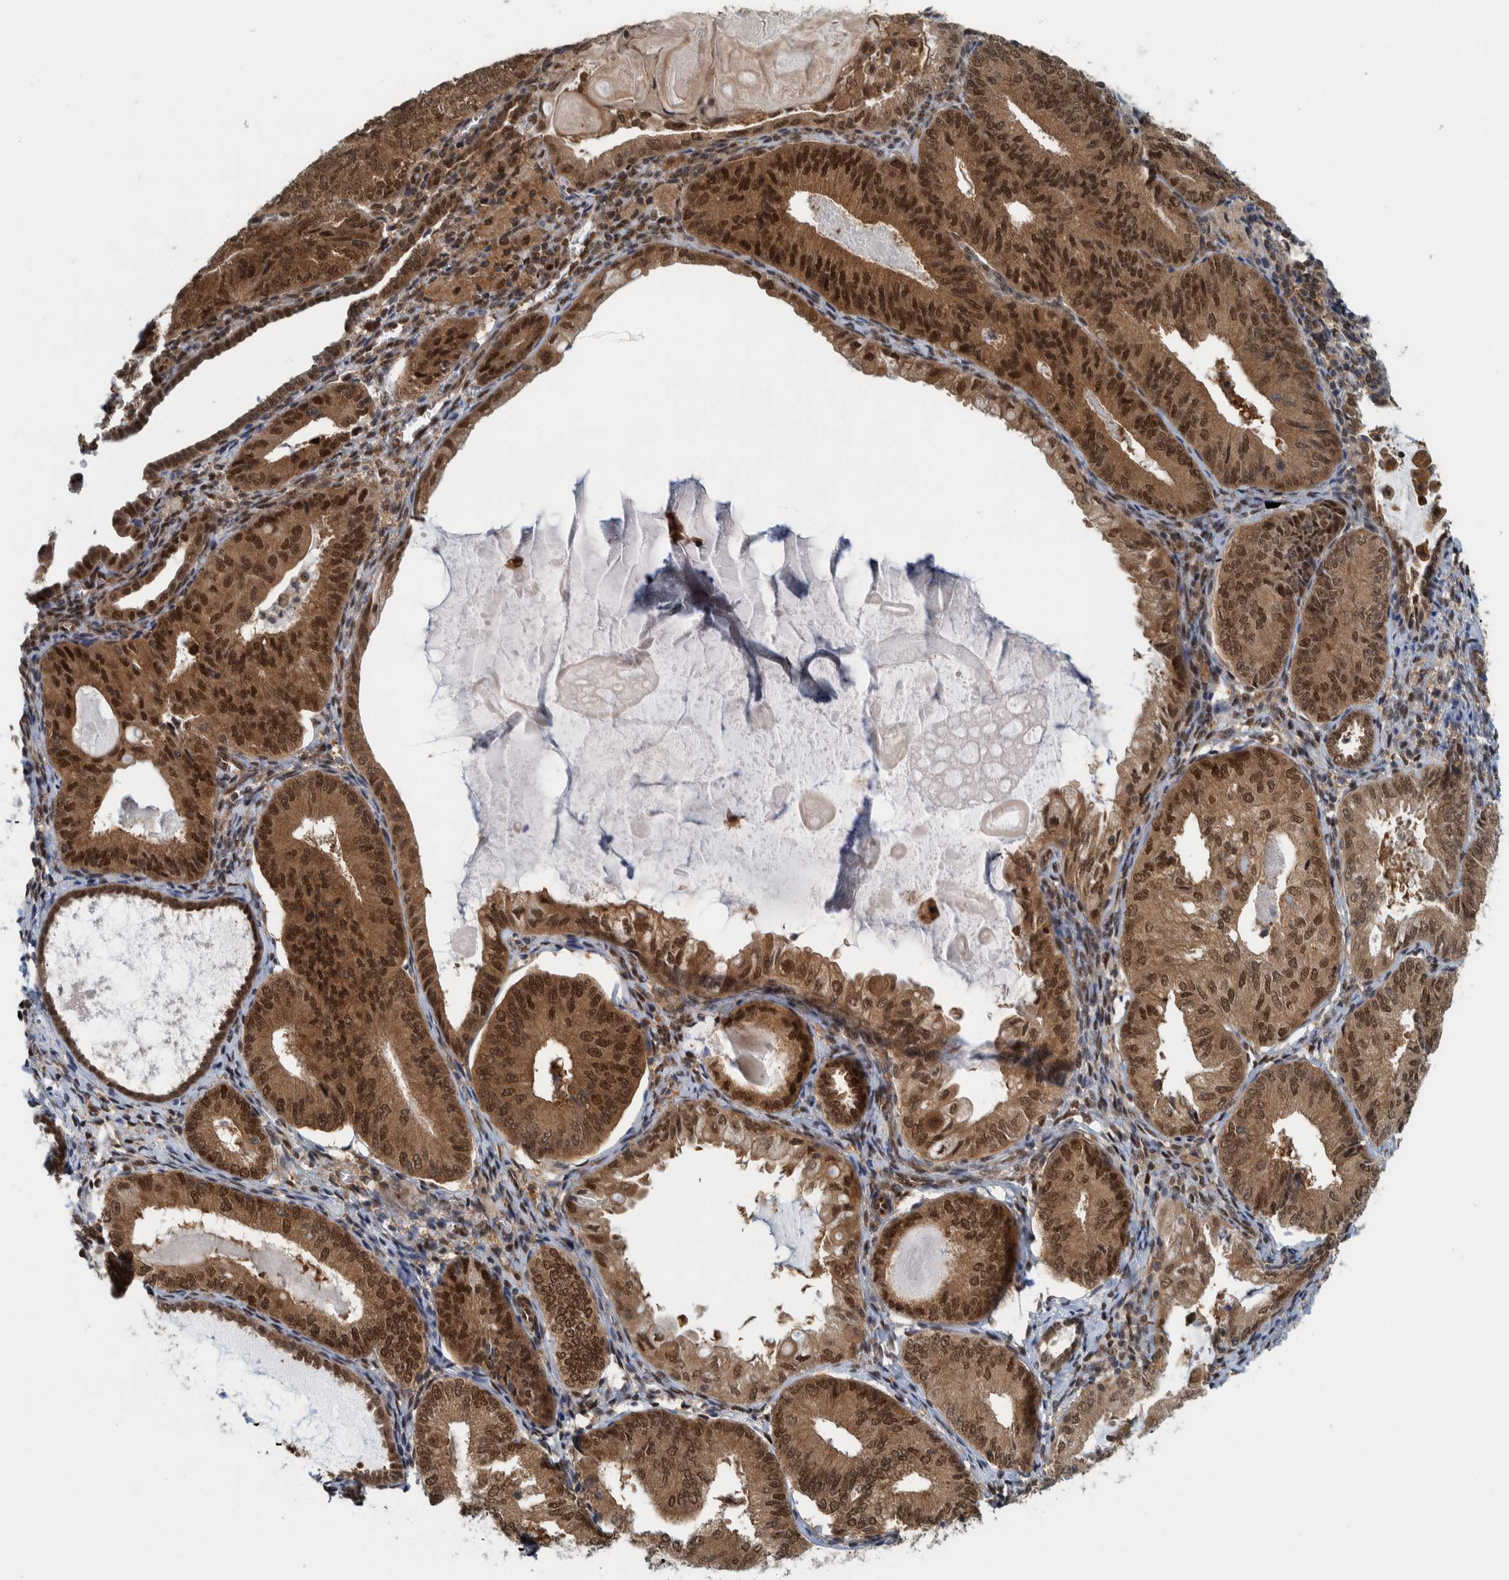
{"staining": {"intensity": "strong", "quantity": ">75%", "location": "cytoplasmic/membranous,nuclear"}, "tissue": "endometrial cancer", "cell_type": "Tumor cells", "image_type": "cancer", "snomed": [{"axis": "morphology", "description": "Adenocarcinoma, NOS"}, {"axis": "topography", "description": "Endometrium"}], "caption": "A brown stain shows strong cytoplasmic/membranous and nuclear positivity of a protein in human endometrial cancer (adenocarcinoma) tumor cells.", "gene": "COPS3", "patient": {"sex": "female", "age": 81}}